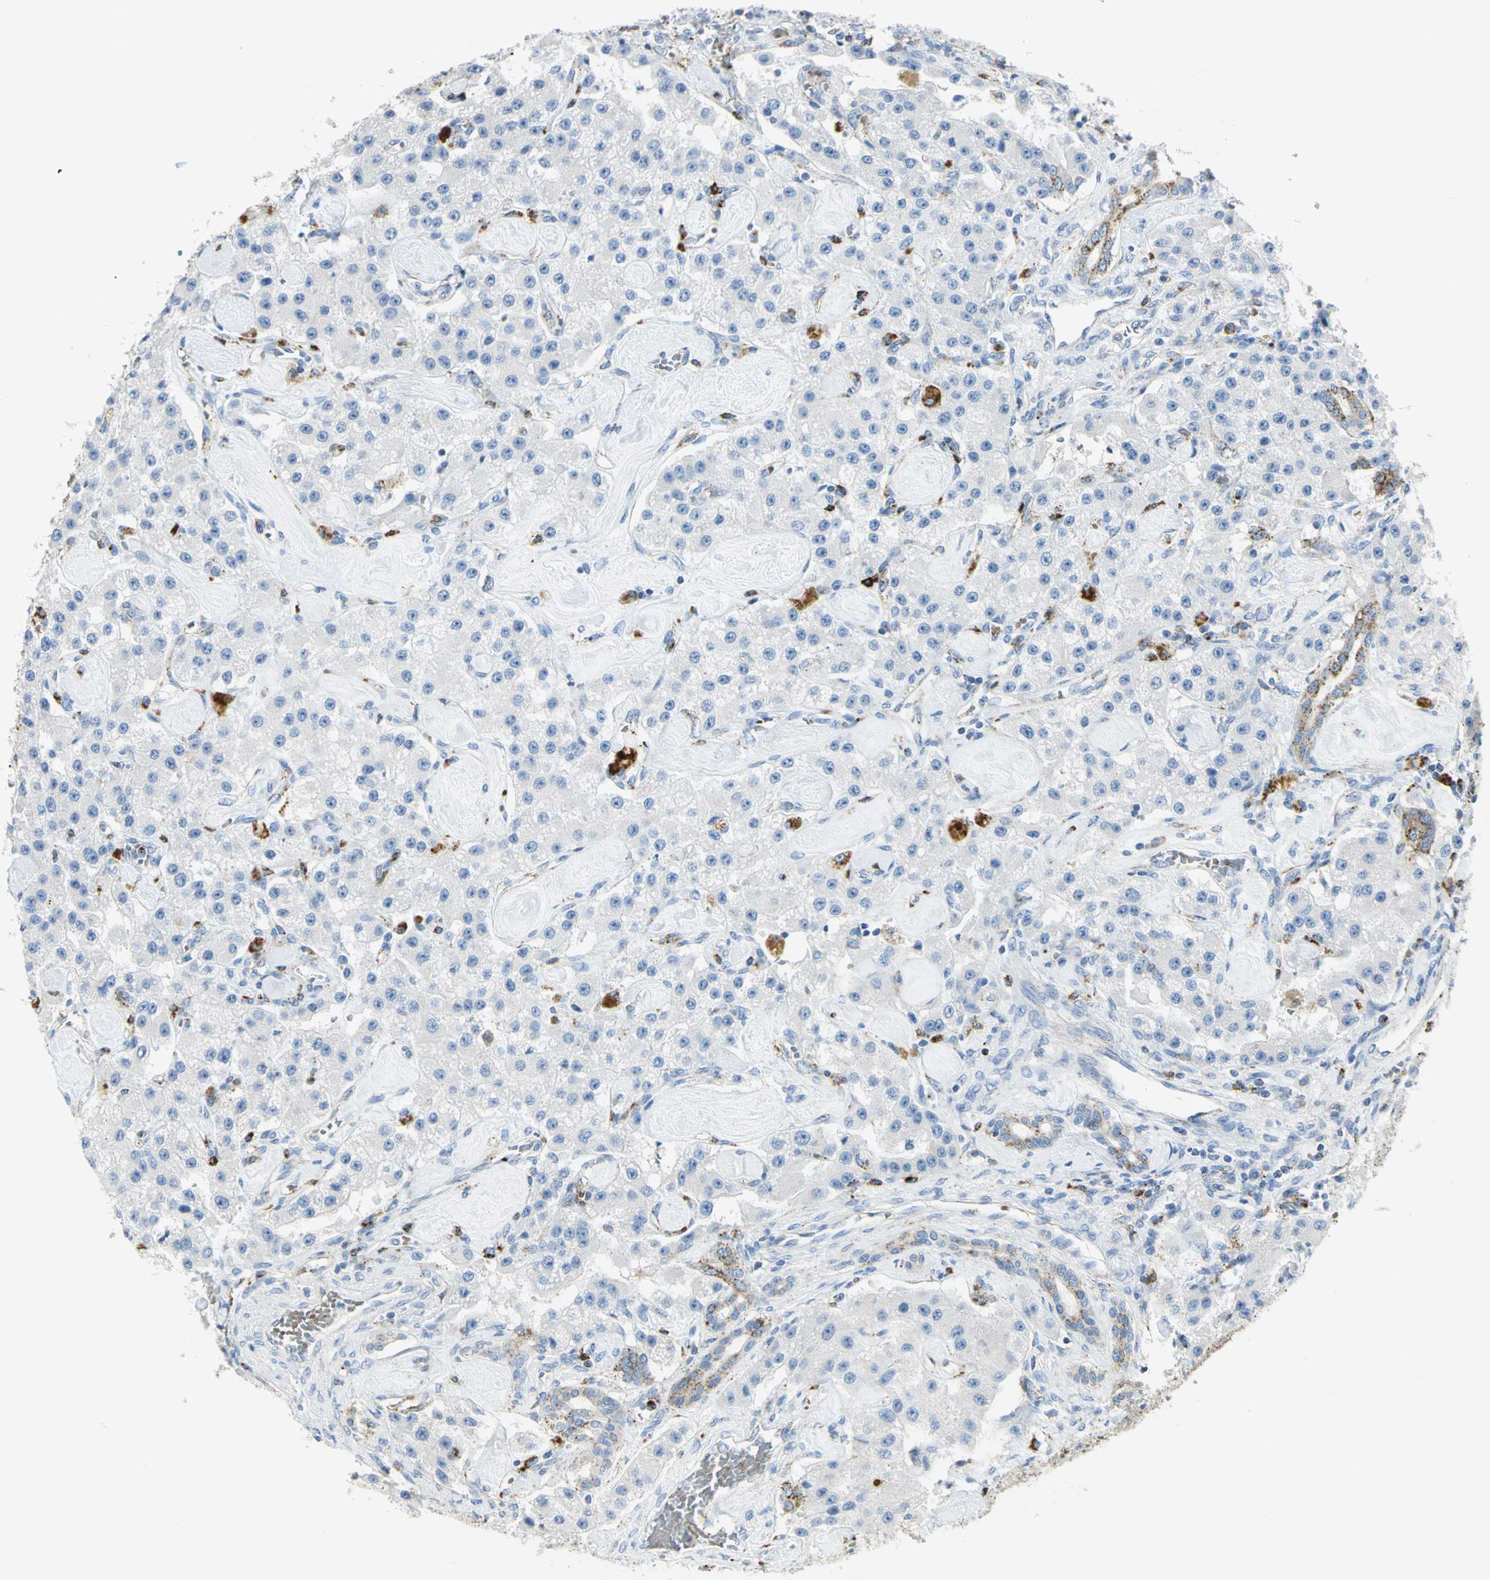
{"staining": {"intensity": "negative", "quantity": "none", "location": "none"}, "tissue": "carcinoid", "cell_type": "Tumor cells", "image_type": "cancer", "snomed": [{"axis": "morphology", "description": "Carcinoid, malignant, NOS"}, {"axis": "topography", "description": "Pancreas"}], "caption": "Protein analysis of carcinoid reveals no significant positivity in tumor cells. (DAB (3,3'-diaminobenzidine) immunohistochemistry, high magnification).", "gene": "ARSA", "patient": {"sex": "male", "age": 41}}